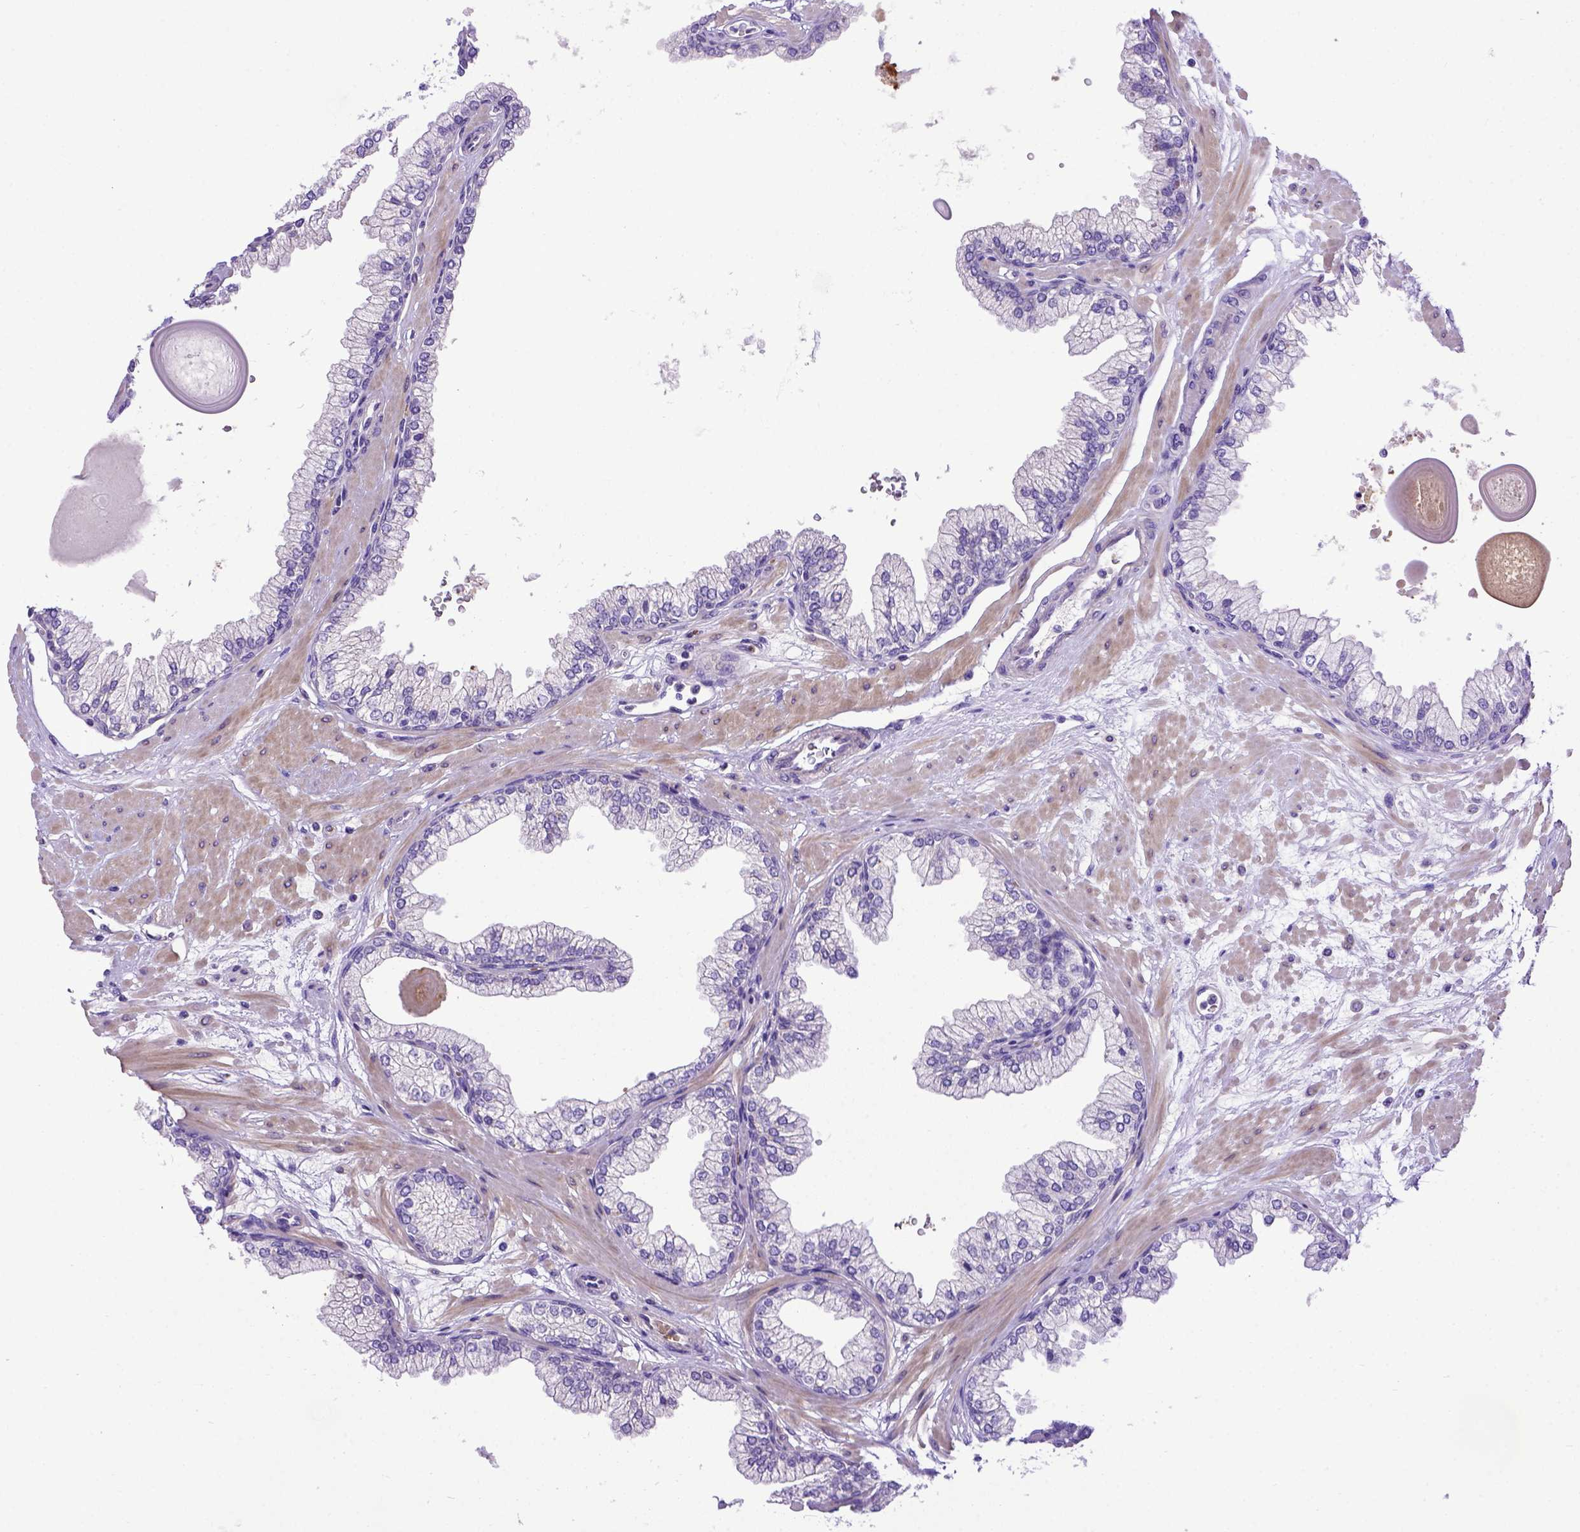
{"staining": {"intensity": "negative", "quantity": "none", "location": "none"}, "tissue": "prostate", "cell_type": "Glandular cells", "image_type": "normal", "snomed": [{"axis": "morphology", "description": "Normal tissue, NOS"}, {"axis": "topography", "description": "Prostate"}, {"axis": "topography", "description": "Peripheral nerve tissue"}], "caption": "Glandular cells show no significant protein positivity in normal prostate.", "gene": "ADAM12", "patient": {"sex": "male", "age": 61}}